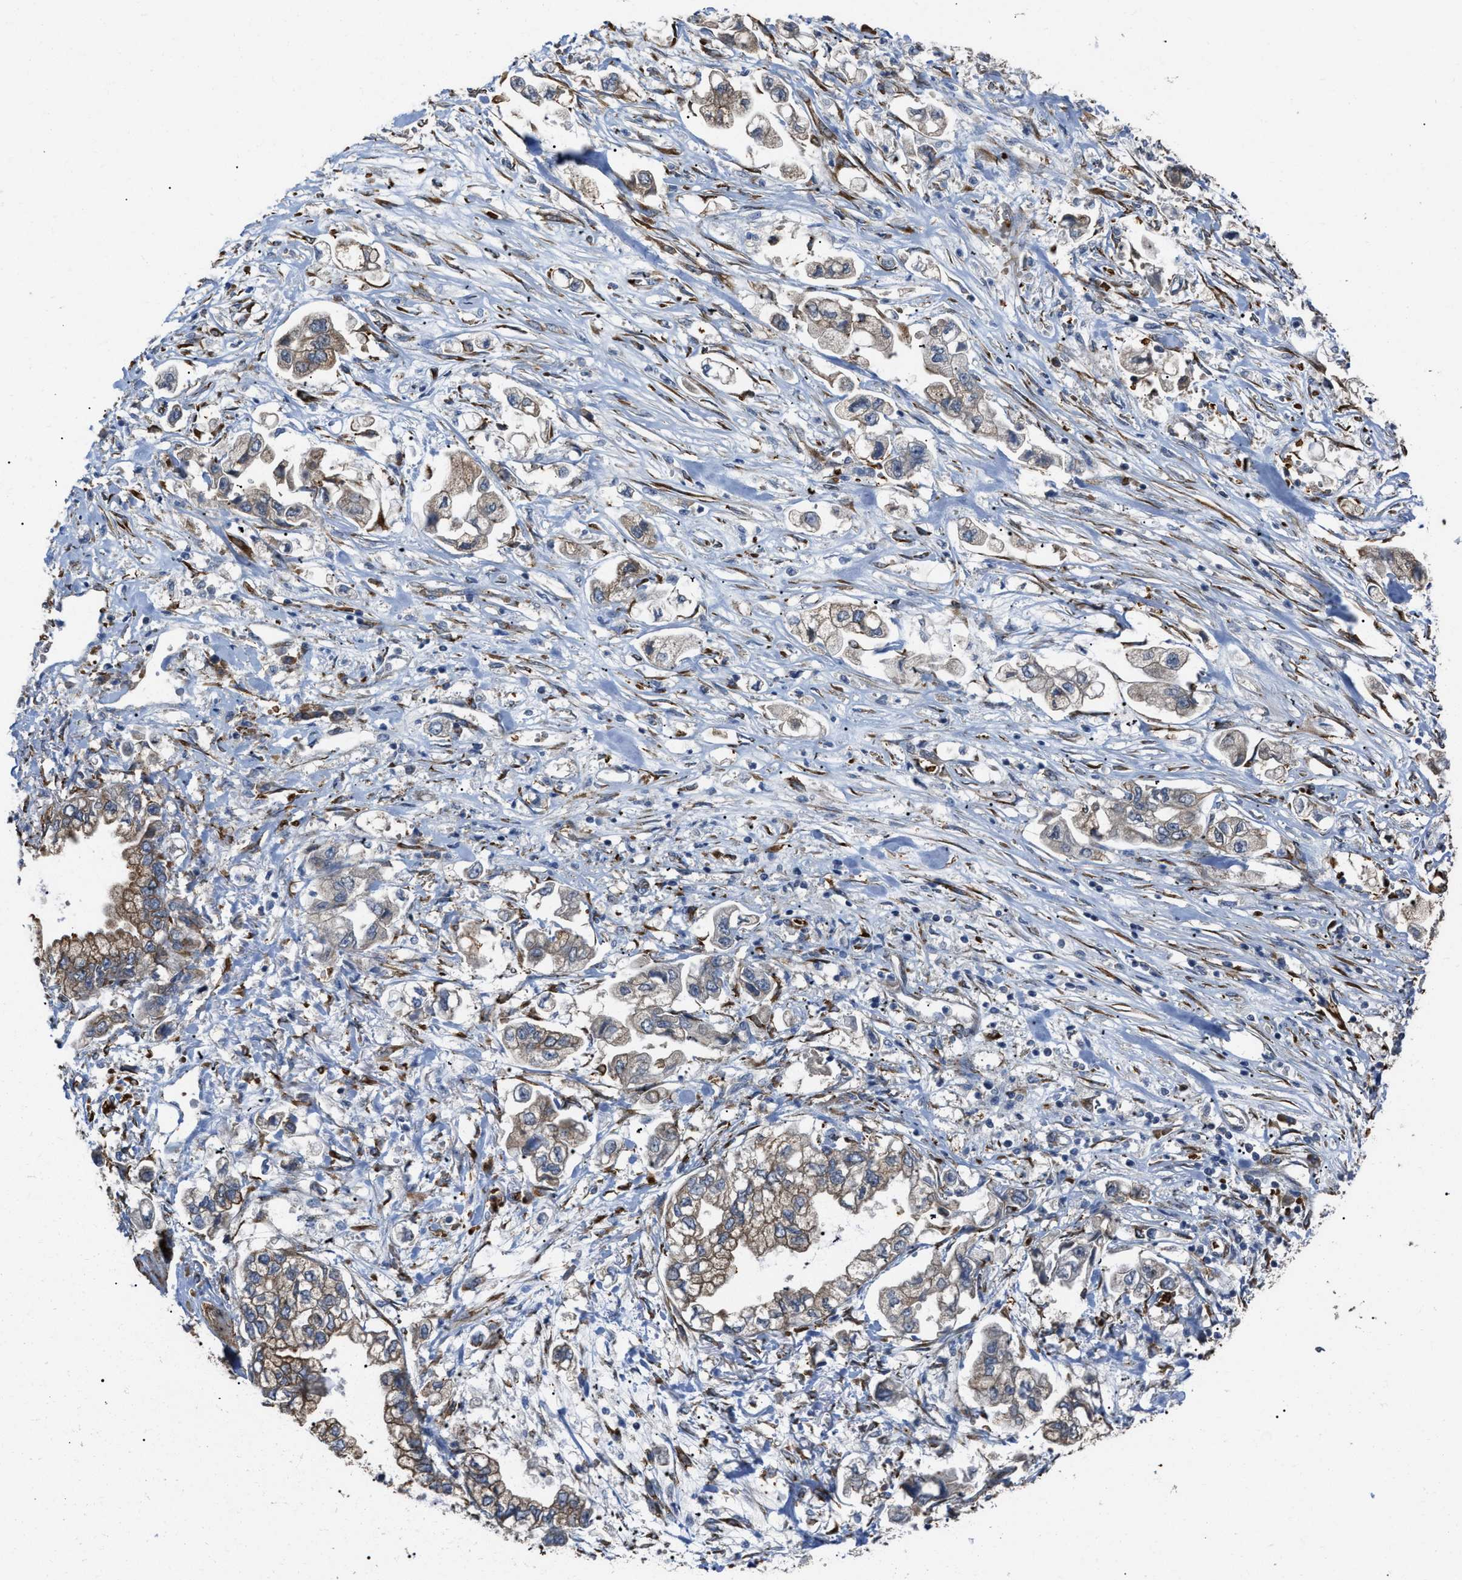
{"staining": {"intensity": "moderate", "quantity": "25%-75%", "location": "cytoplasmic/membranous"}, "tissue": "stomach cancer", "cell_type": "Tumor cells", "image_type": "cancer", "snomed": [{"axis": "morphology", "description": "Normal tissue, NOS"}, {"axis": "morphology", "description": "Adenocarcinoma, NOS"}, {"axis": "topography", "description": "Stomach"}], "caption": "A micrograph showing moderate cytoplasmic/membranous positivity in about 25%-75% of tumor cells in stomach cancer, as visualized by brown immunohistochemical staining.", "gene": "SELENOM", "patient": {"sex": "male", "age": 62}}